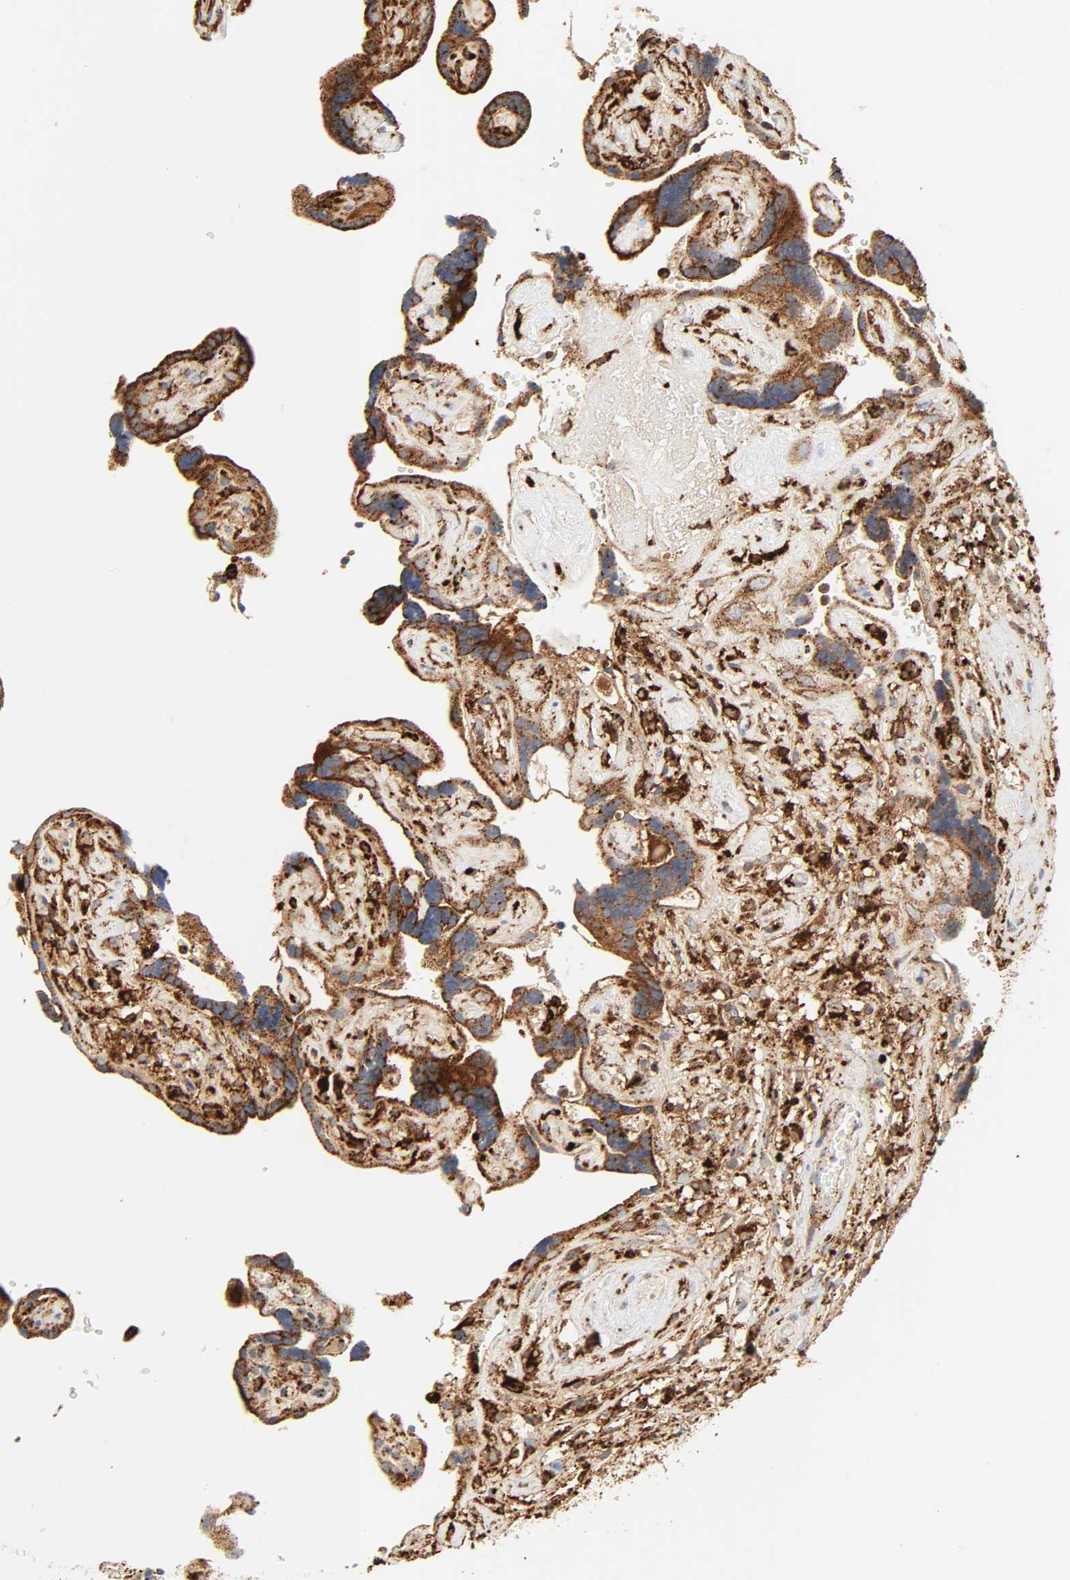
{"staining": {"intensity": "strong", "quantity": ">75%", "location": "cytoplasmic/membranous"}, "tissue": "placenta", "cell_type": "Decidual cells", "image_type": "normal", "snomed": [{"axis": "morphology", "description": "Normal tissue, NOS"}, {"axis": "topography", "description": "Placenta"}], "caption": "Human placenta stained for a protein (brown) exhibits strong cytoplasmic/membranous positive staining in approximately >75% of decidual cells.", "gene": "PSAP", "patient": {"sex": "female", "age": 30}}